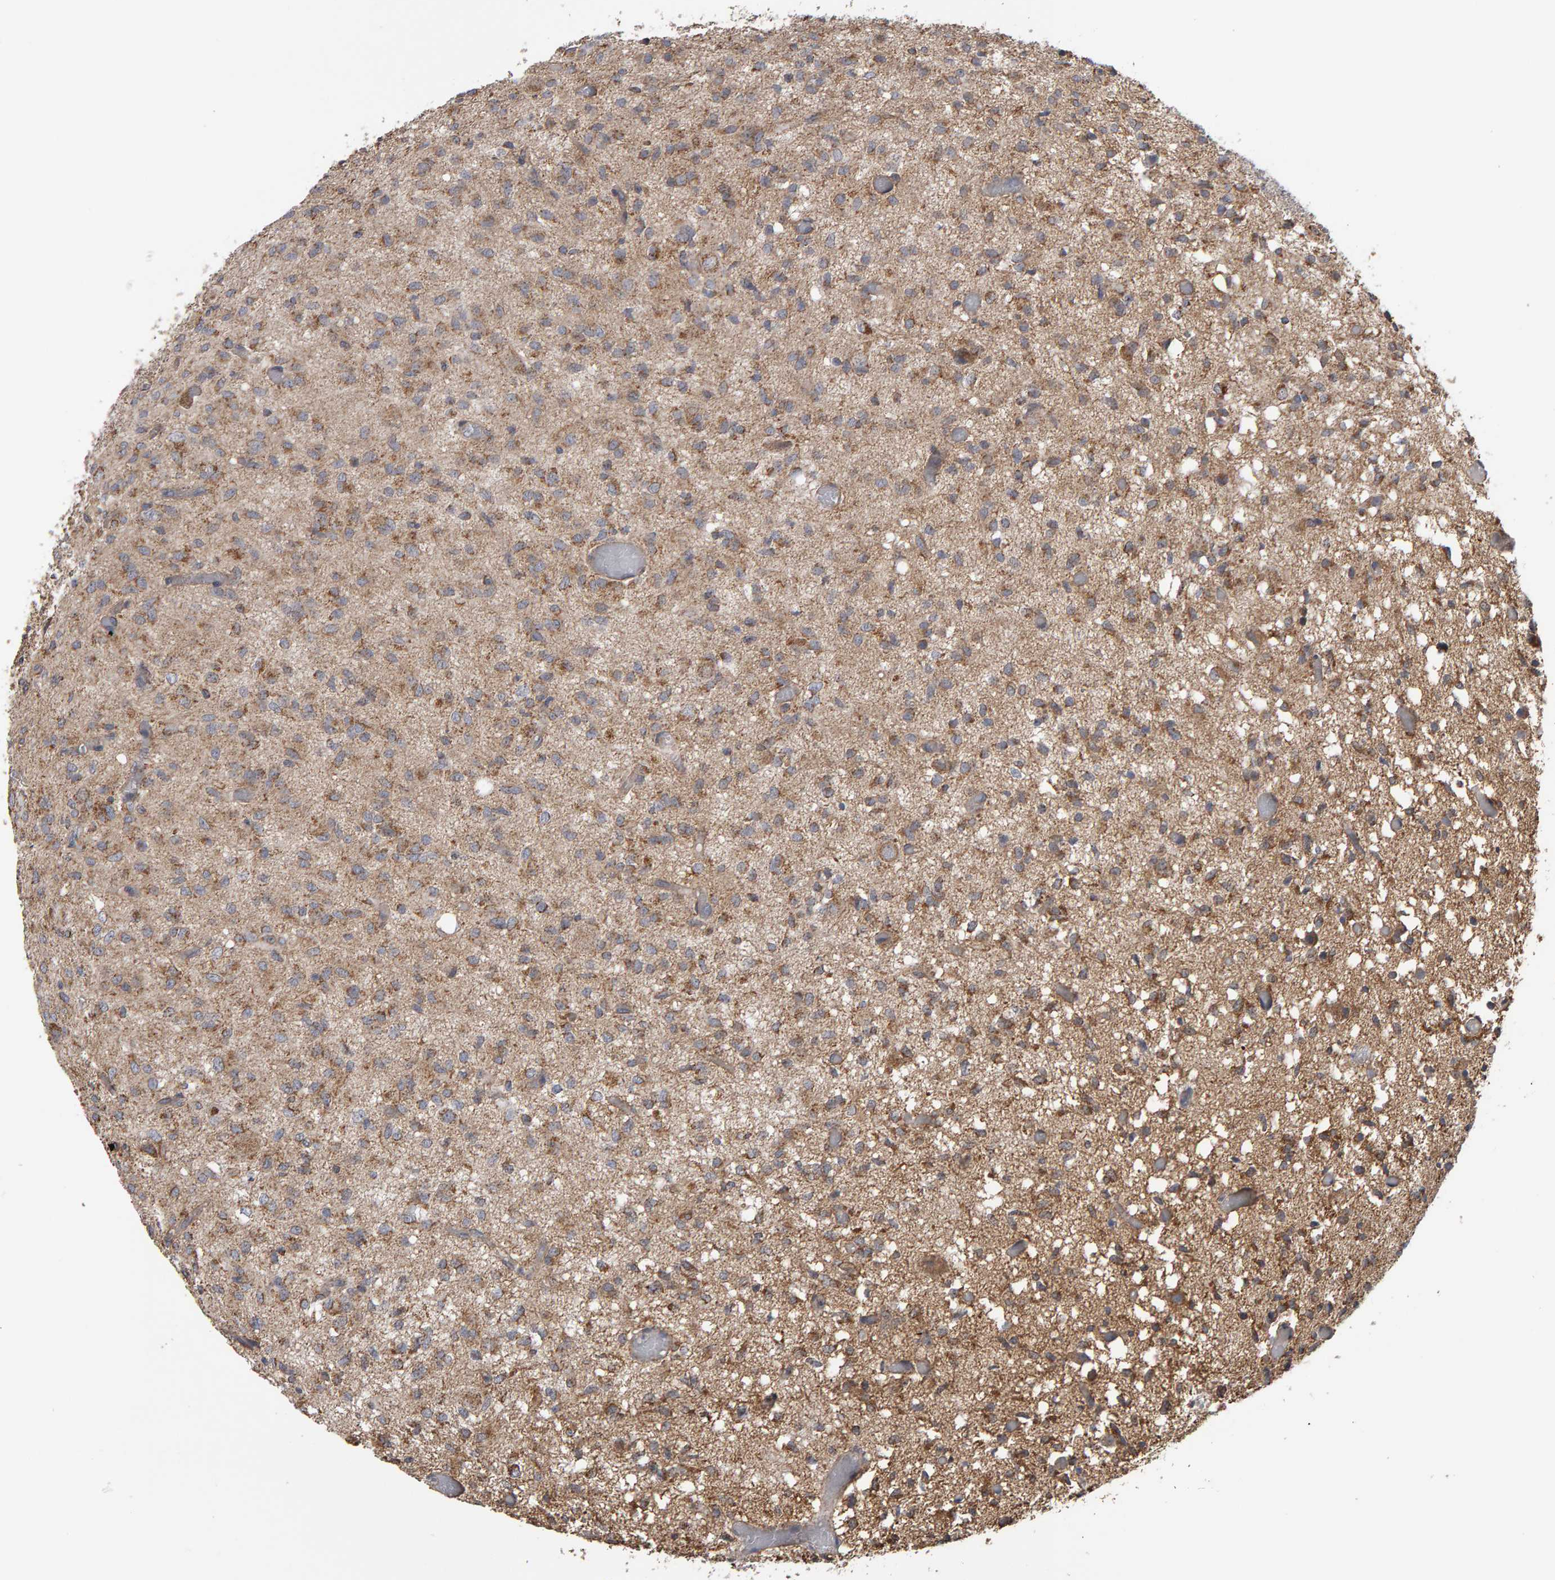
{"staining": {"intensity": "weak", "quantity": ">75%", "location": "cytoplasmic/membranous"}, "tissue": "glioma", "cell_type": "Tumor cells", "image_type": "cancer", "snomed": [{"axis": "morphology", "description": "Glioma, malignant, High grade"}, {"axis": "topography", "description": "Brain"}], "caption": "IHC of human malignant glioma (high-grade) exhibits low levels of weak cytoplasmic/membranous staining in approximately >75% of tumor cells.", "gene": "TOM1L1", "patient": {"sex": "female", "age": 59}}